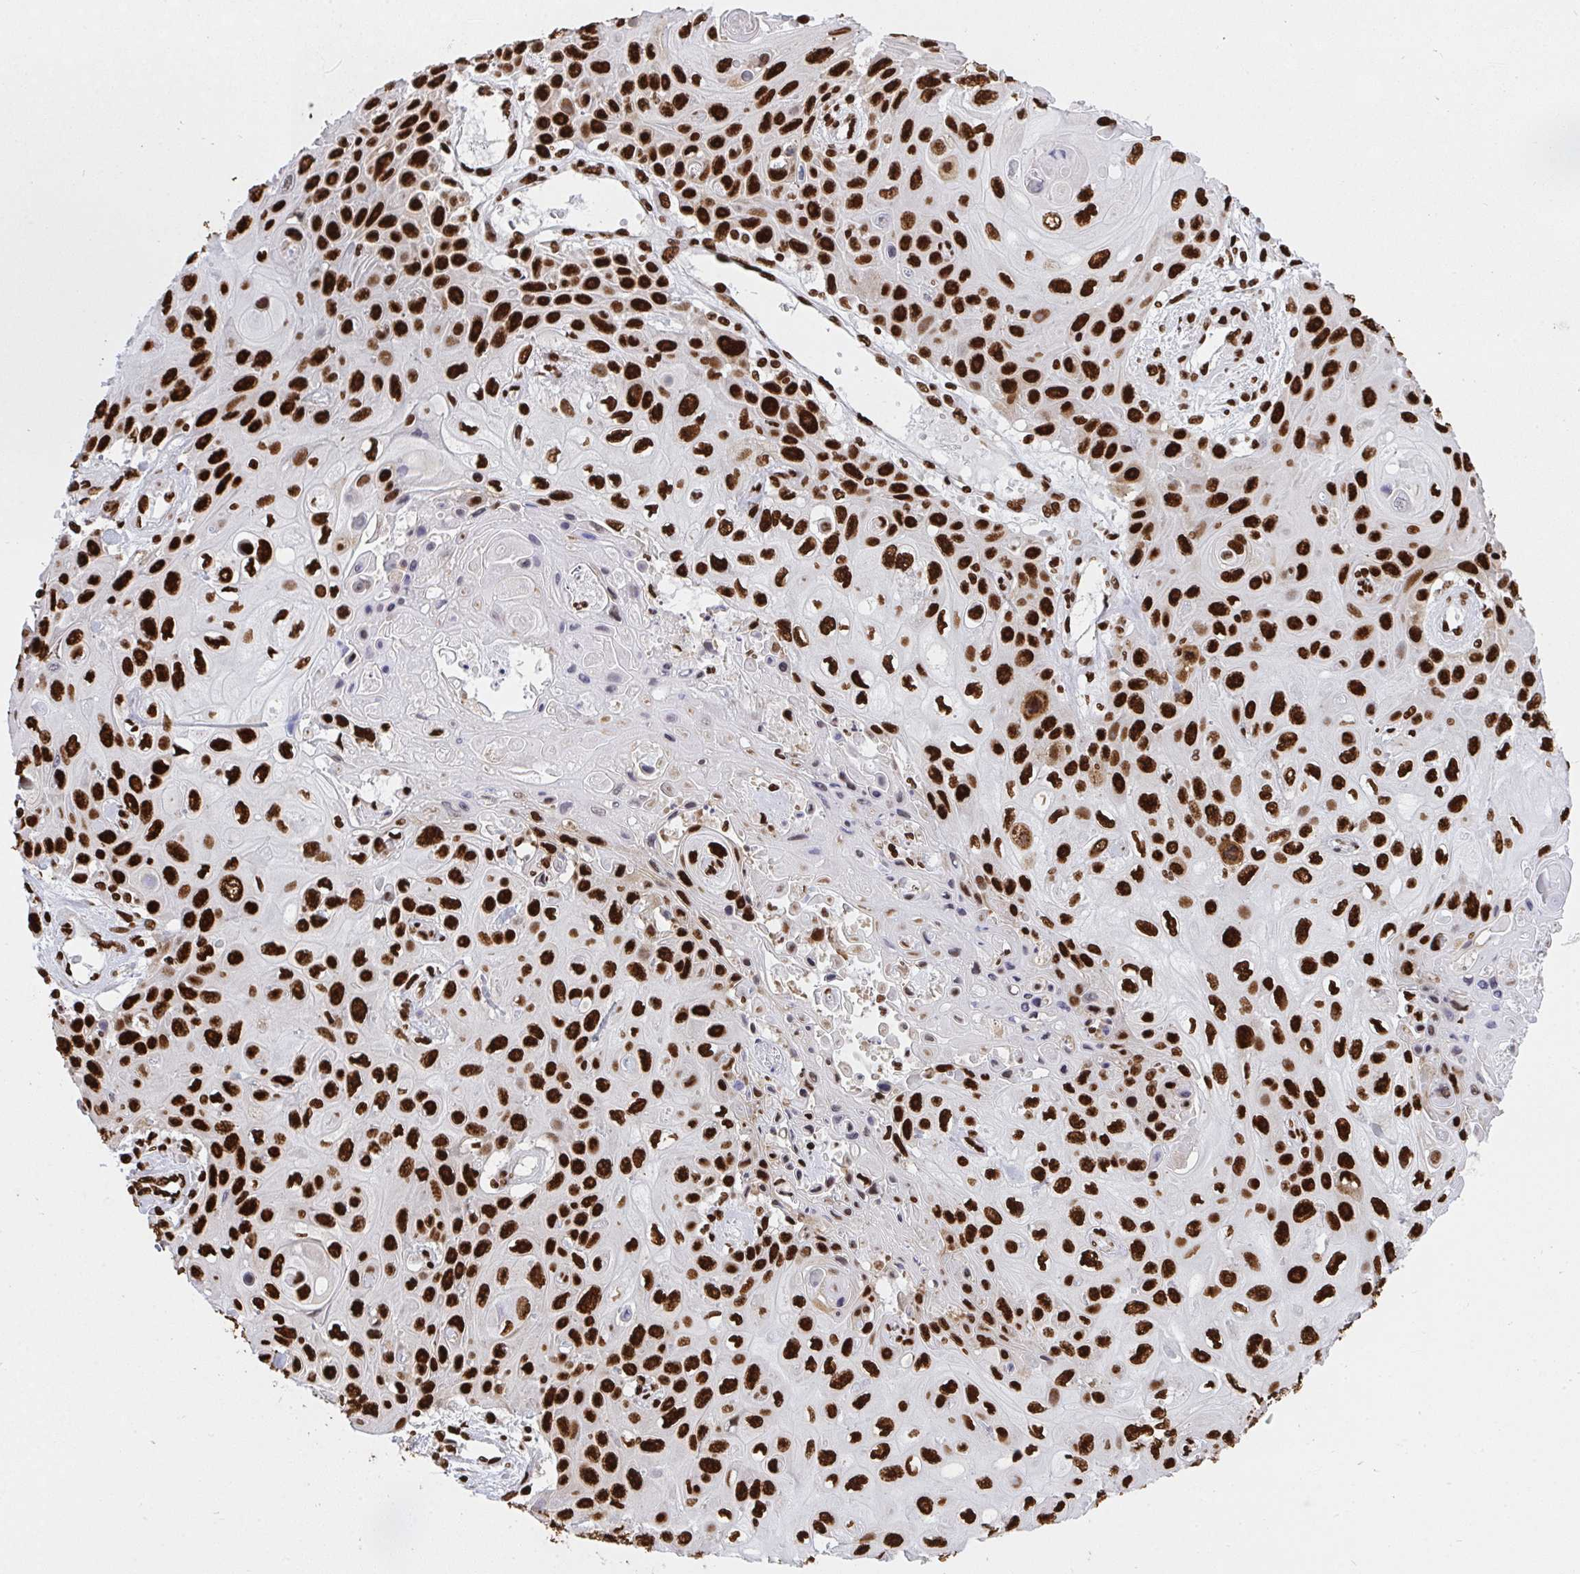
{"staining": {"intensity": "strong", "quantity": ">75%", "location": "nuclear"}, "tissue": "skin cancer", "cell_type": "Tumor cells", "image_type": "cancer", "snomed": [{"axis": "morphology", "description": "Squamous cell carcinoma, NOS"}, {"axis": "topography", "description": "Skin"}], "caption": "Brown immunohistochemical staining in skin cancer demonstrates strong nuclear positivity in about >75% of tumor cells.", "gene": "HNRNPL", "patient": {"sex": "male", "age": 82}}